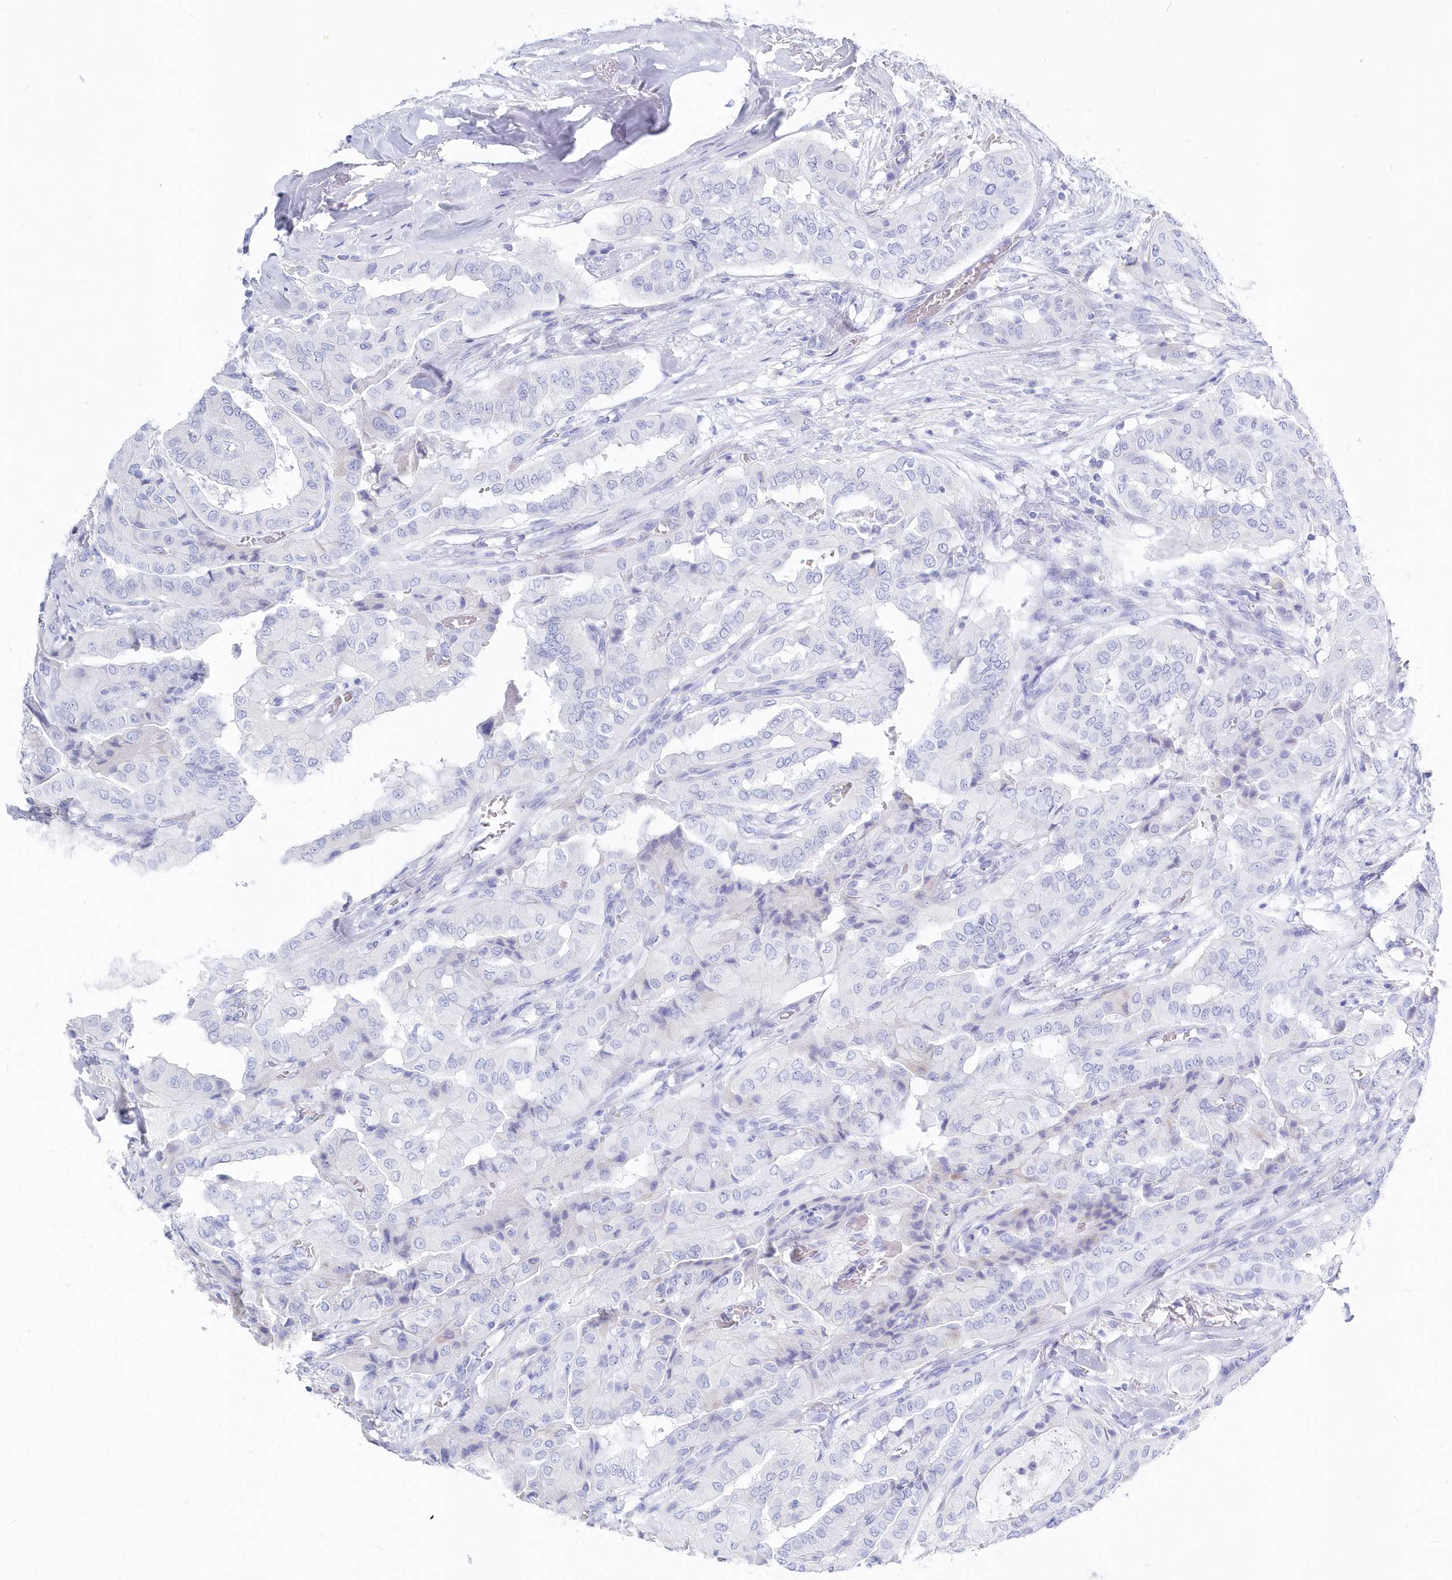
{"staining": {"intensity": "negative", "quantity": "none", "location": "none"}, "tissue": "thyroid cancer", "cell_type": "Tumor cells", "image_type": "cancer", "snomed": [{"axis": "morphology", "description": "Papillary adenocarcinoma, NOS"}, {"axis": "topography", "description": "Thyroid gland"}], "caption": "This is an IHC image of human papillary adenocarcinoma (thyroid). There is no staining in tumor cells.", "gene": "CSNK1G2", "patient": {"sex": "female", "age": 59}}